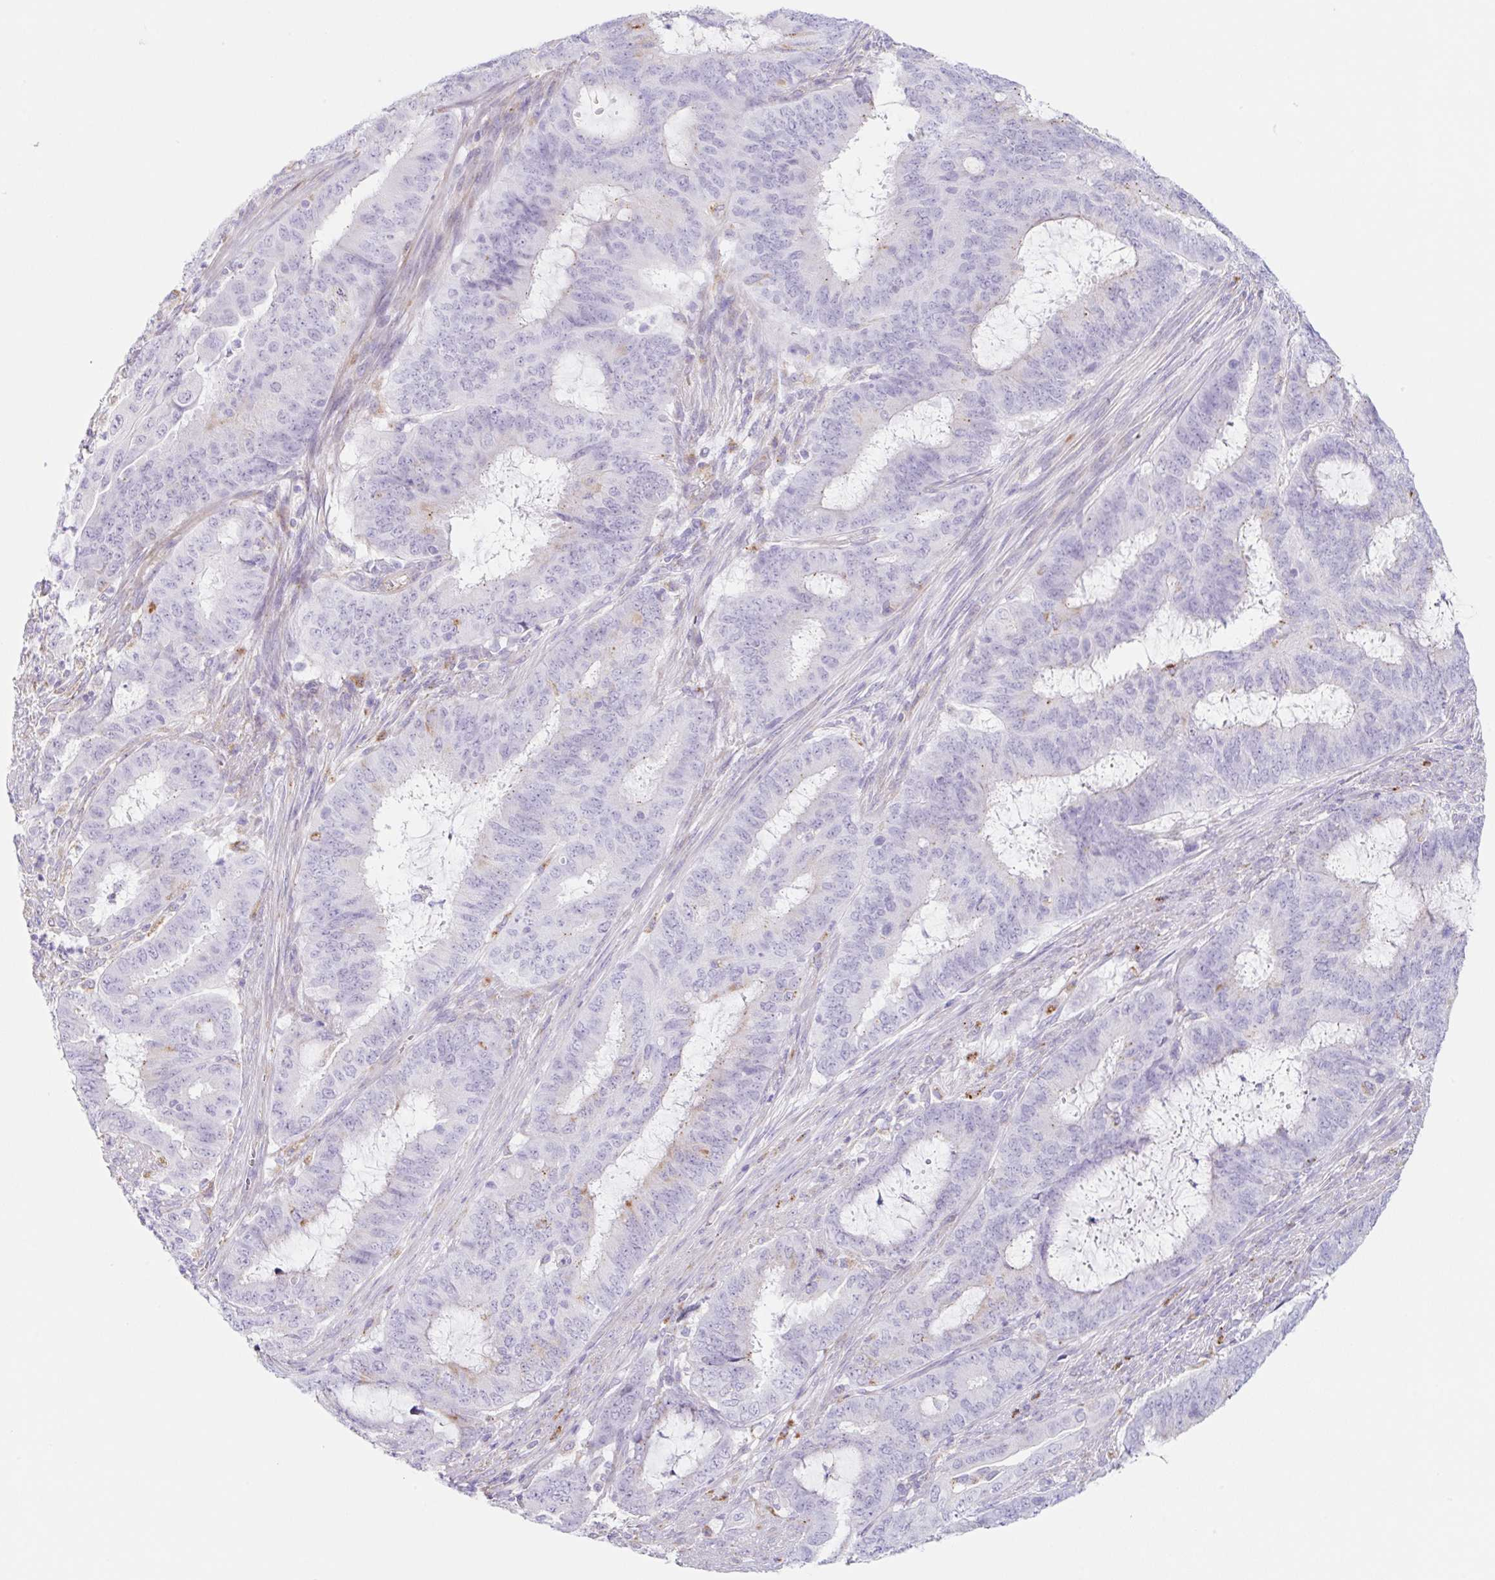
{"staining": {"intensity": "negative", "quantity": "none", "location": "none"}, "tissue": "endometrial cancer", "cell_type": "Tumor cells", "image_type": "cancer", "snomed": [{"axis": "morphology", "description": "Adenocarcinoma, NOS"}, {"axis": "topography", "description": "Endometrium"}], "caption": "Tumor cells show no significant staining in adenocarcinoma (endometrial).", "gene": "DKK4", "patient": {"sex": "female", "age": 51}}